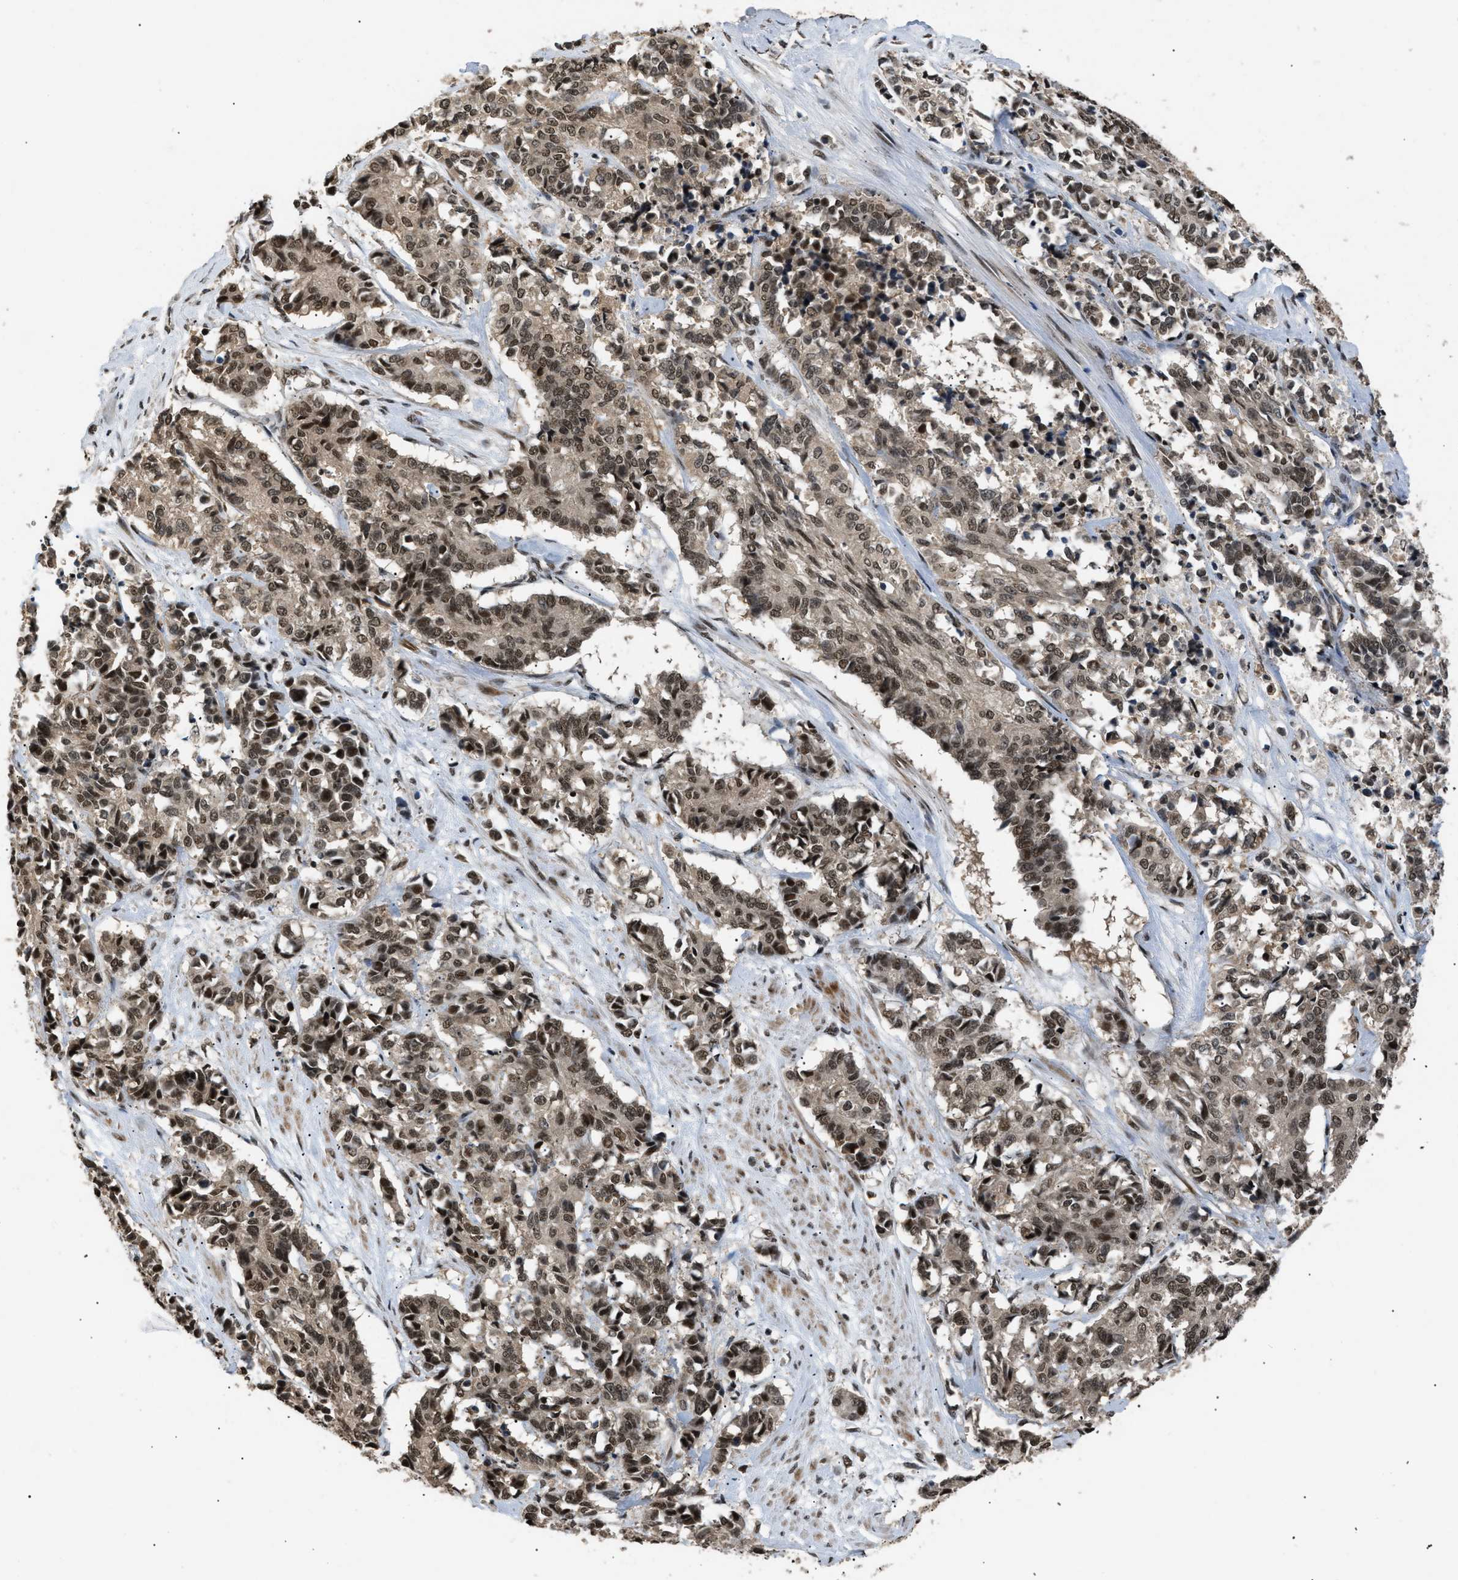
{"staining": {"intensity": "strong", "quantity": ">75%", "location": "nuclear"}, "tissue": "cervical cancer", "cell_type": "Tumor cells", "image_type": "cancer", "snomed": [{"axis": "morphology", "description": "Squamous cell carcinoma, NOS"}, {"axis": "topography", "description": "Cervix"}], "caption": "Protein expression by immunohistochemistry shows strong nuclear expression in about >75% of tumor cells in cervical squamous cell carcinoma.", "gene": "RBM5", "patient": {"sex": "female", "age": 35}}